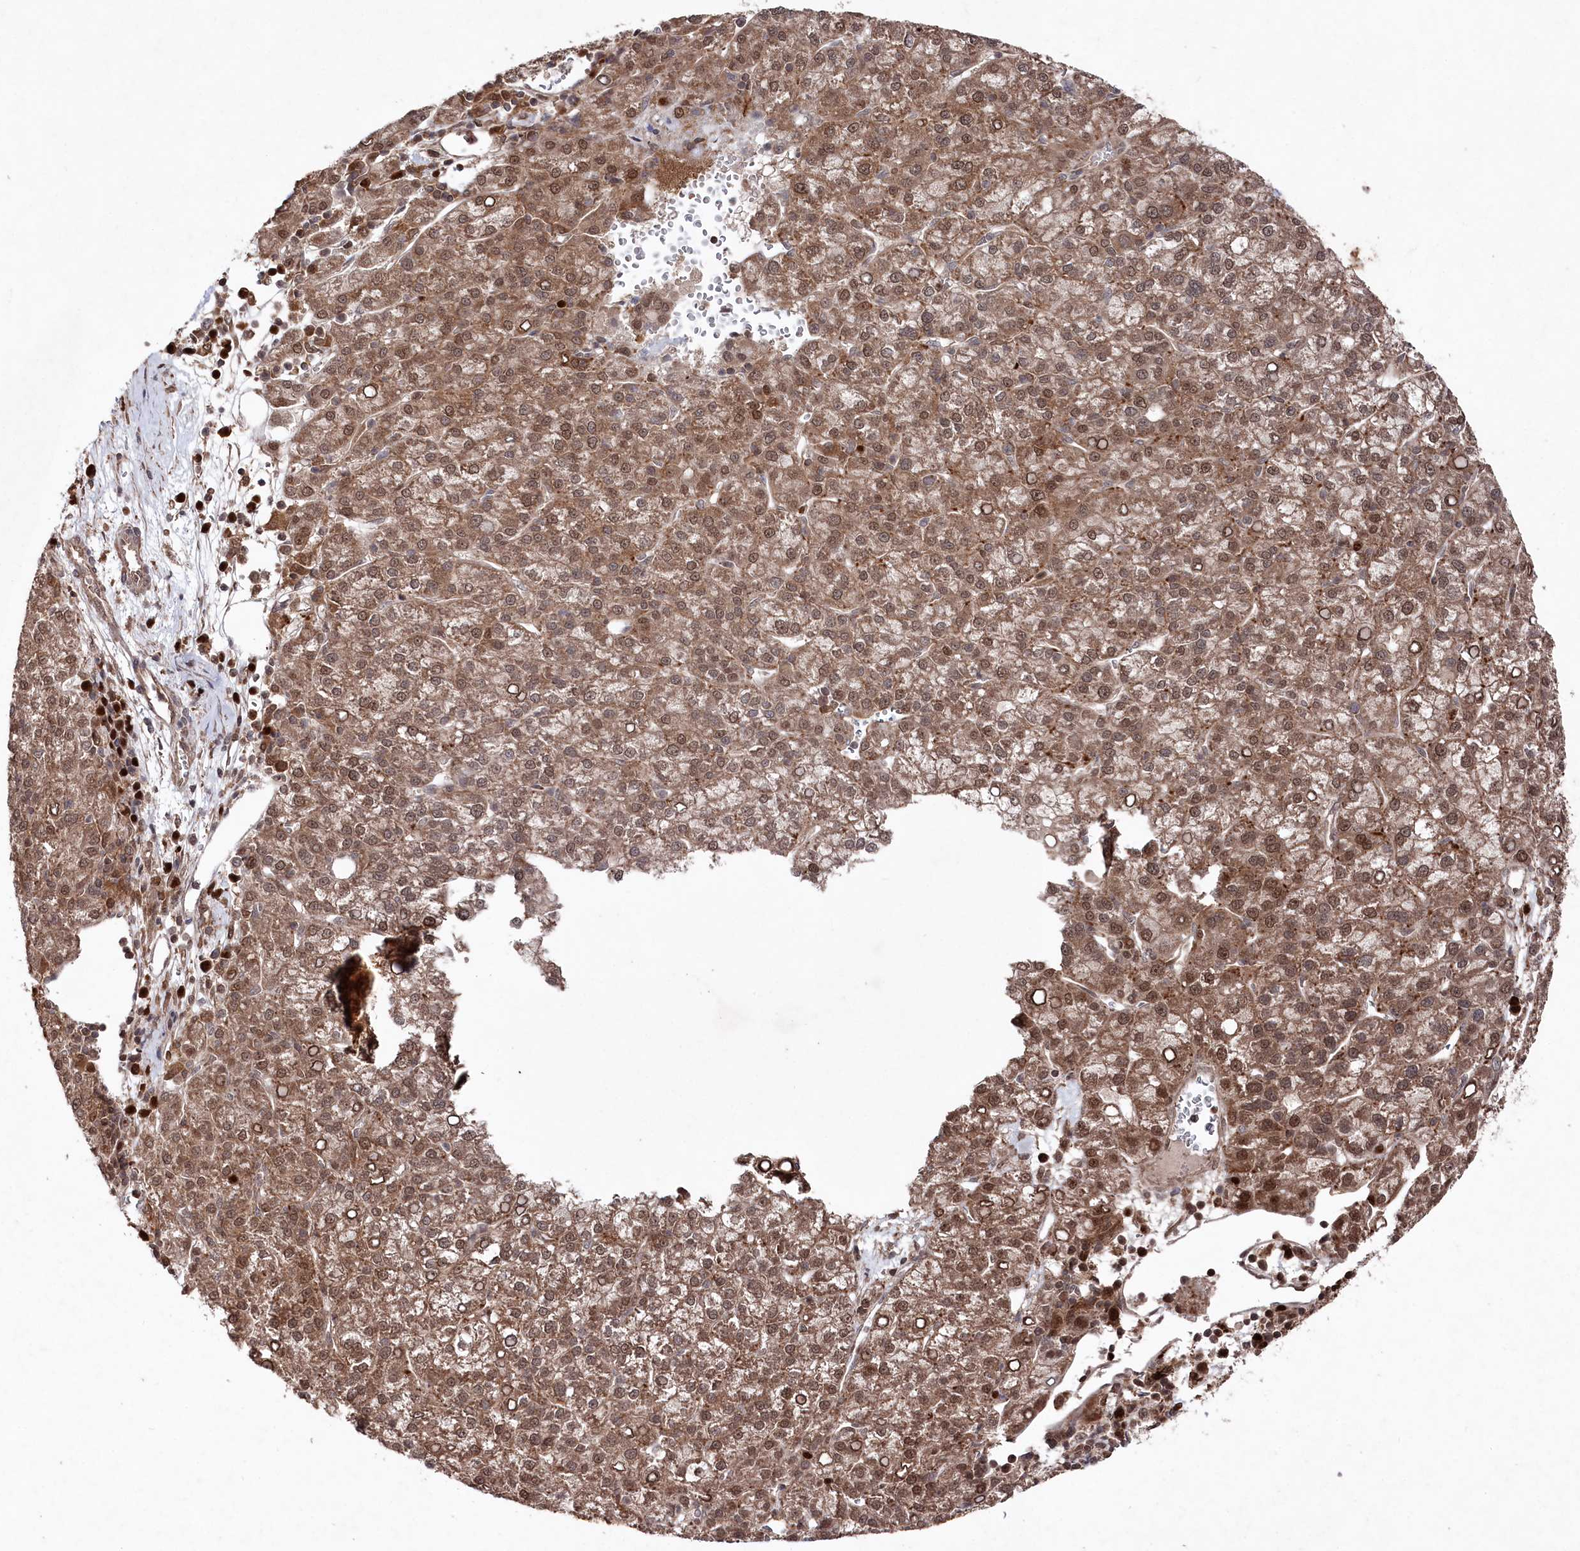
{"staining": {"intensity": "moderate", "quantity": ">75%", "location": "cytoplasmic/membranous,nuclear"}, "tissue": "liver cancer", "cell_type": "Tumor cells", "image_type": "cancer", "snomed": [{"axis": "morphology", "description": "Carcinoma, Hepatocellular, NOS"}, {"axis": "topography", "description": "Liver"}], "caption": "The micrograph shows a brown stain indicating the presence of a protein in the cytoplasmic/membranous and nuclear of tumor cells in liver cancer (hepatocellular carcinoma).", "gene": "BORCS7", "patient": {"sex": "female", "age": 58}}